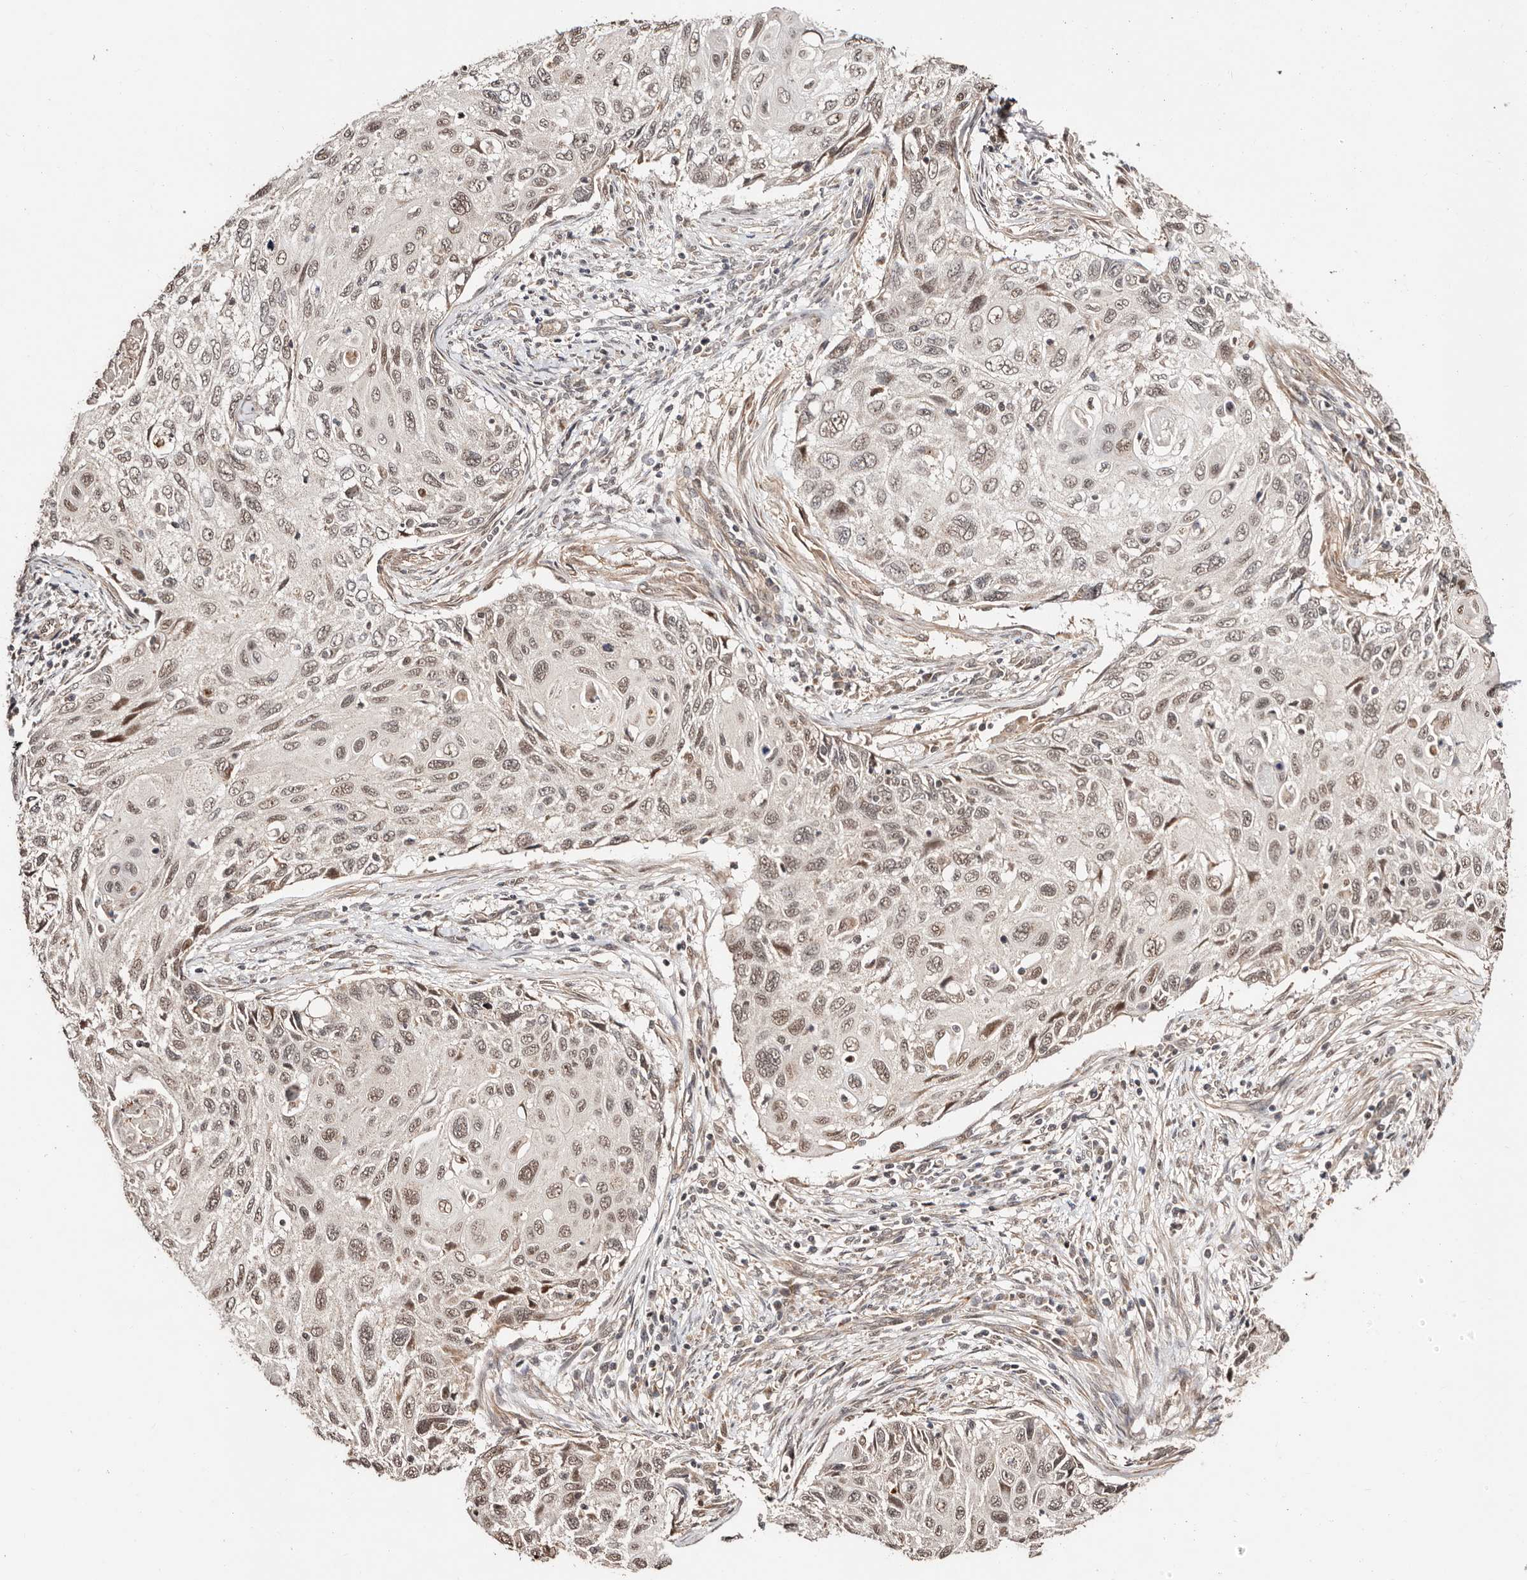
{"staining": {"intensity": "weak", "quantity": ">75%", "location": "nuclear"}, "tissue": "cervical cancer", "cell_type": "Tumor cells", "image_type": "cancer", "snomed": [{"axis": "morphology", "description": "Squamous cell carcinoma, NOS"}, {"axis": "topography", "description": "Cervix"}], "caption": "Weak nuclear staining is appreciated in about >75% of tumor cells in squamous cell carcinoma (cervical). (brown staining indicates protein expression, while blue staining denotes nuclei).", "gene": "CTNNBL1", "patient": {"sex": "female", "age": 70}}